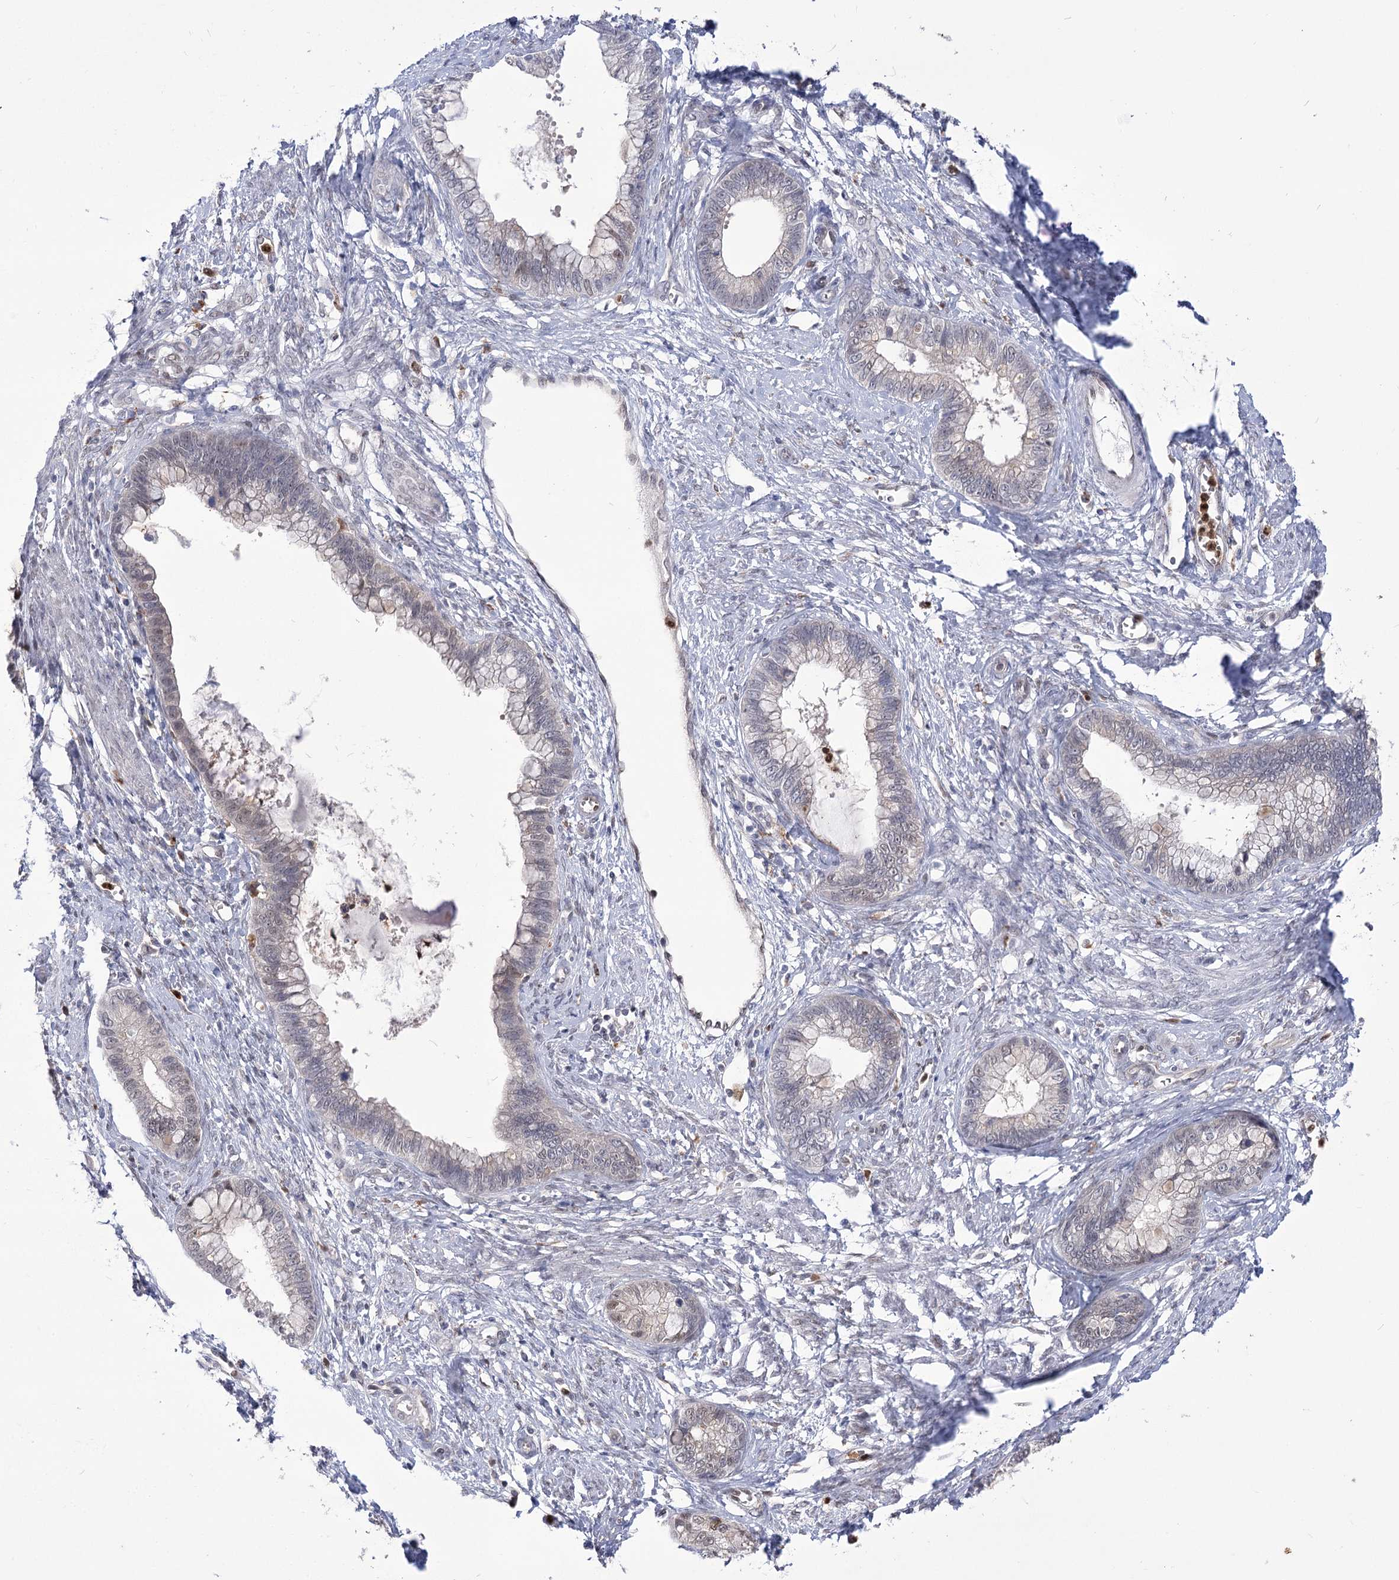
{"staining": {"intensity": "negative", "quantity": "none", "location": "none"}, "tissue": "cervical cancer", "cell_type": "Tumor cells", "image_type": "cancer", "snomed": [{"axis": "morphology", "description": "Adenocarcinoma, NOS"}, {"axis": "topography", "description": "Cervix"}], "caption": "This is an IHC photomicrograph of cervical cancer (adenocarcinoma). There is no staining in tumor cells.", "gene": "SIAE", "patient": {"sex": "female", "age": 44}}